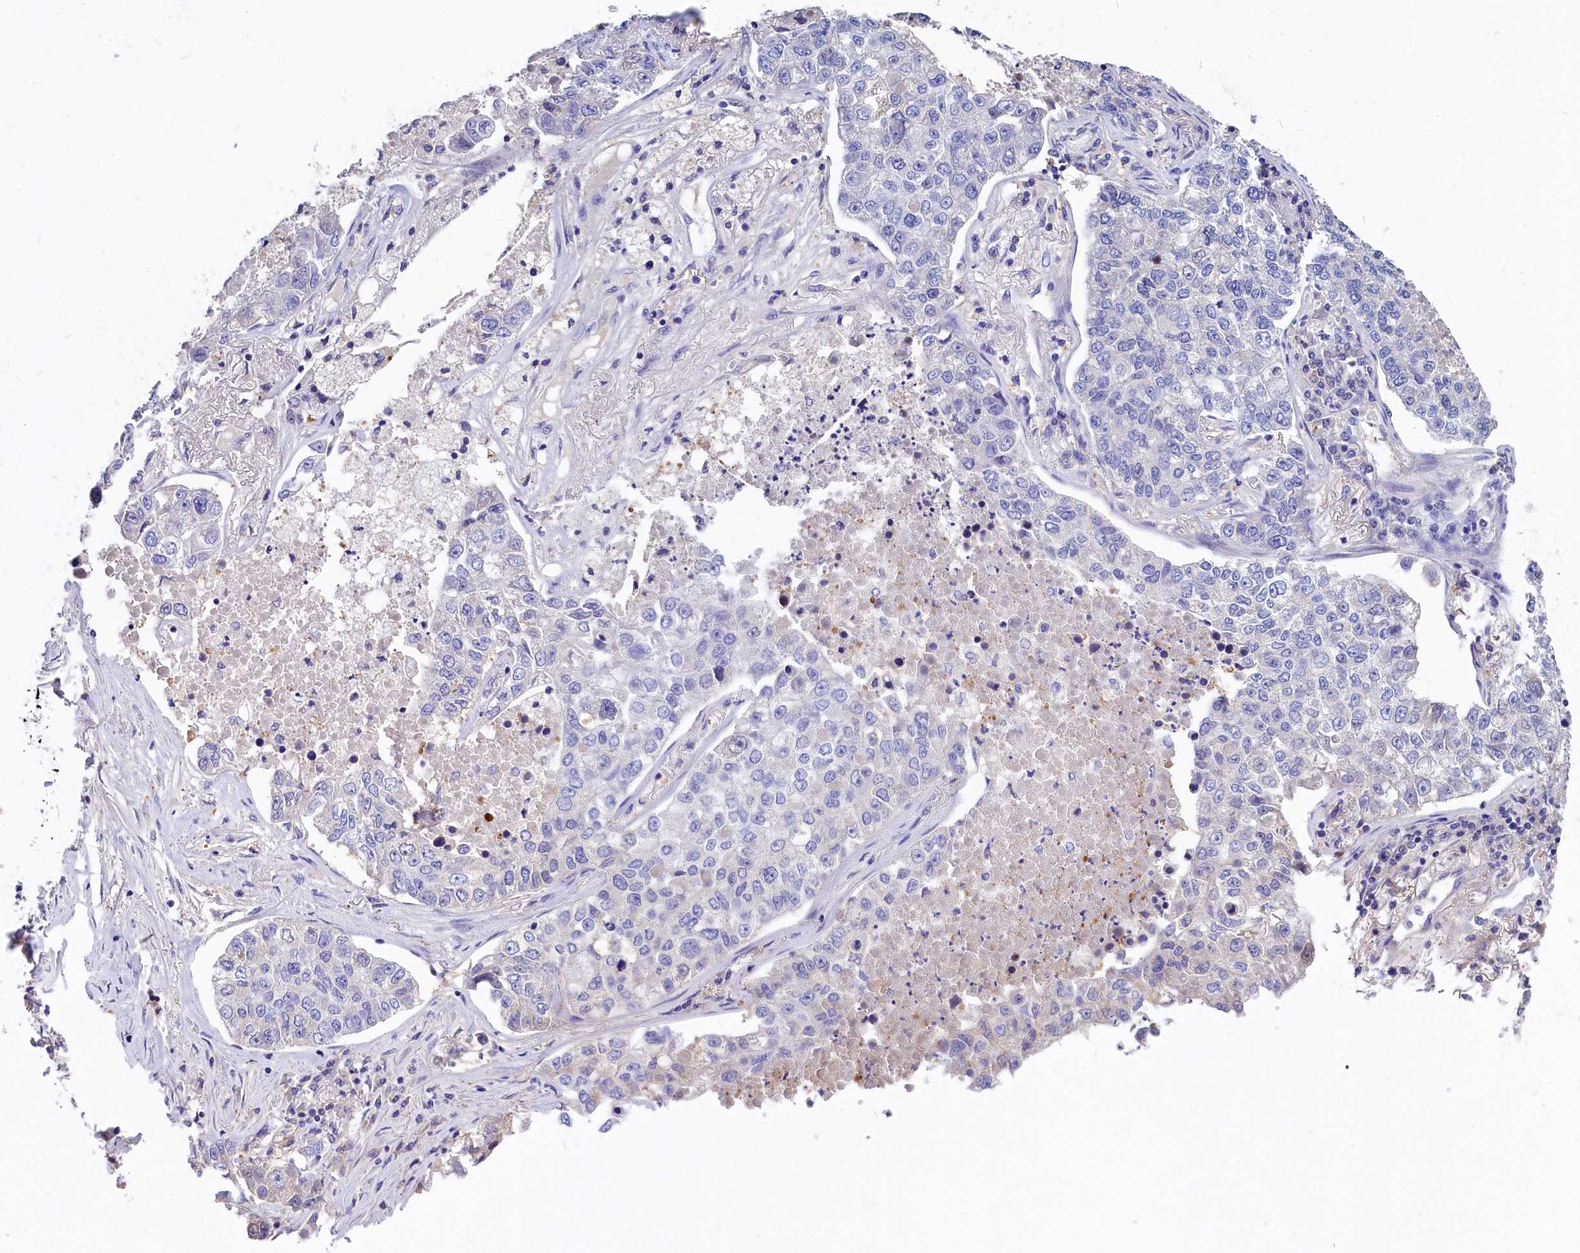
{"staining": {"intensity": "negative", "quantity": "none", "location": "none"}, "tissue": "lung cancer", "cell_type": "Tumor cells", "image_type": "cancer", "snomed": [{"axis": "morphology", "description": "Adenocarcinoma, NOS"}, {"axis": "topography", "description": "Lung"}], "caption": "The histopathology image demonstrates no staining of tumor cells in lung cancer (adenocarcinoma).", "gene": "NKPD1", "patient": {"sex": "male", "age": 49}}